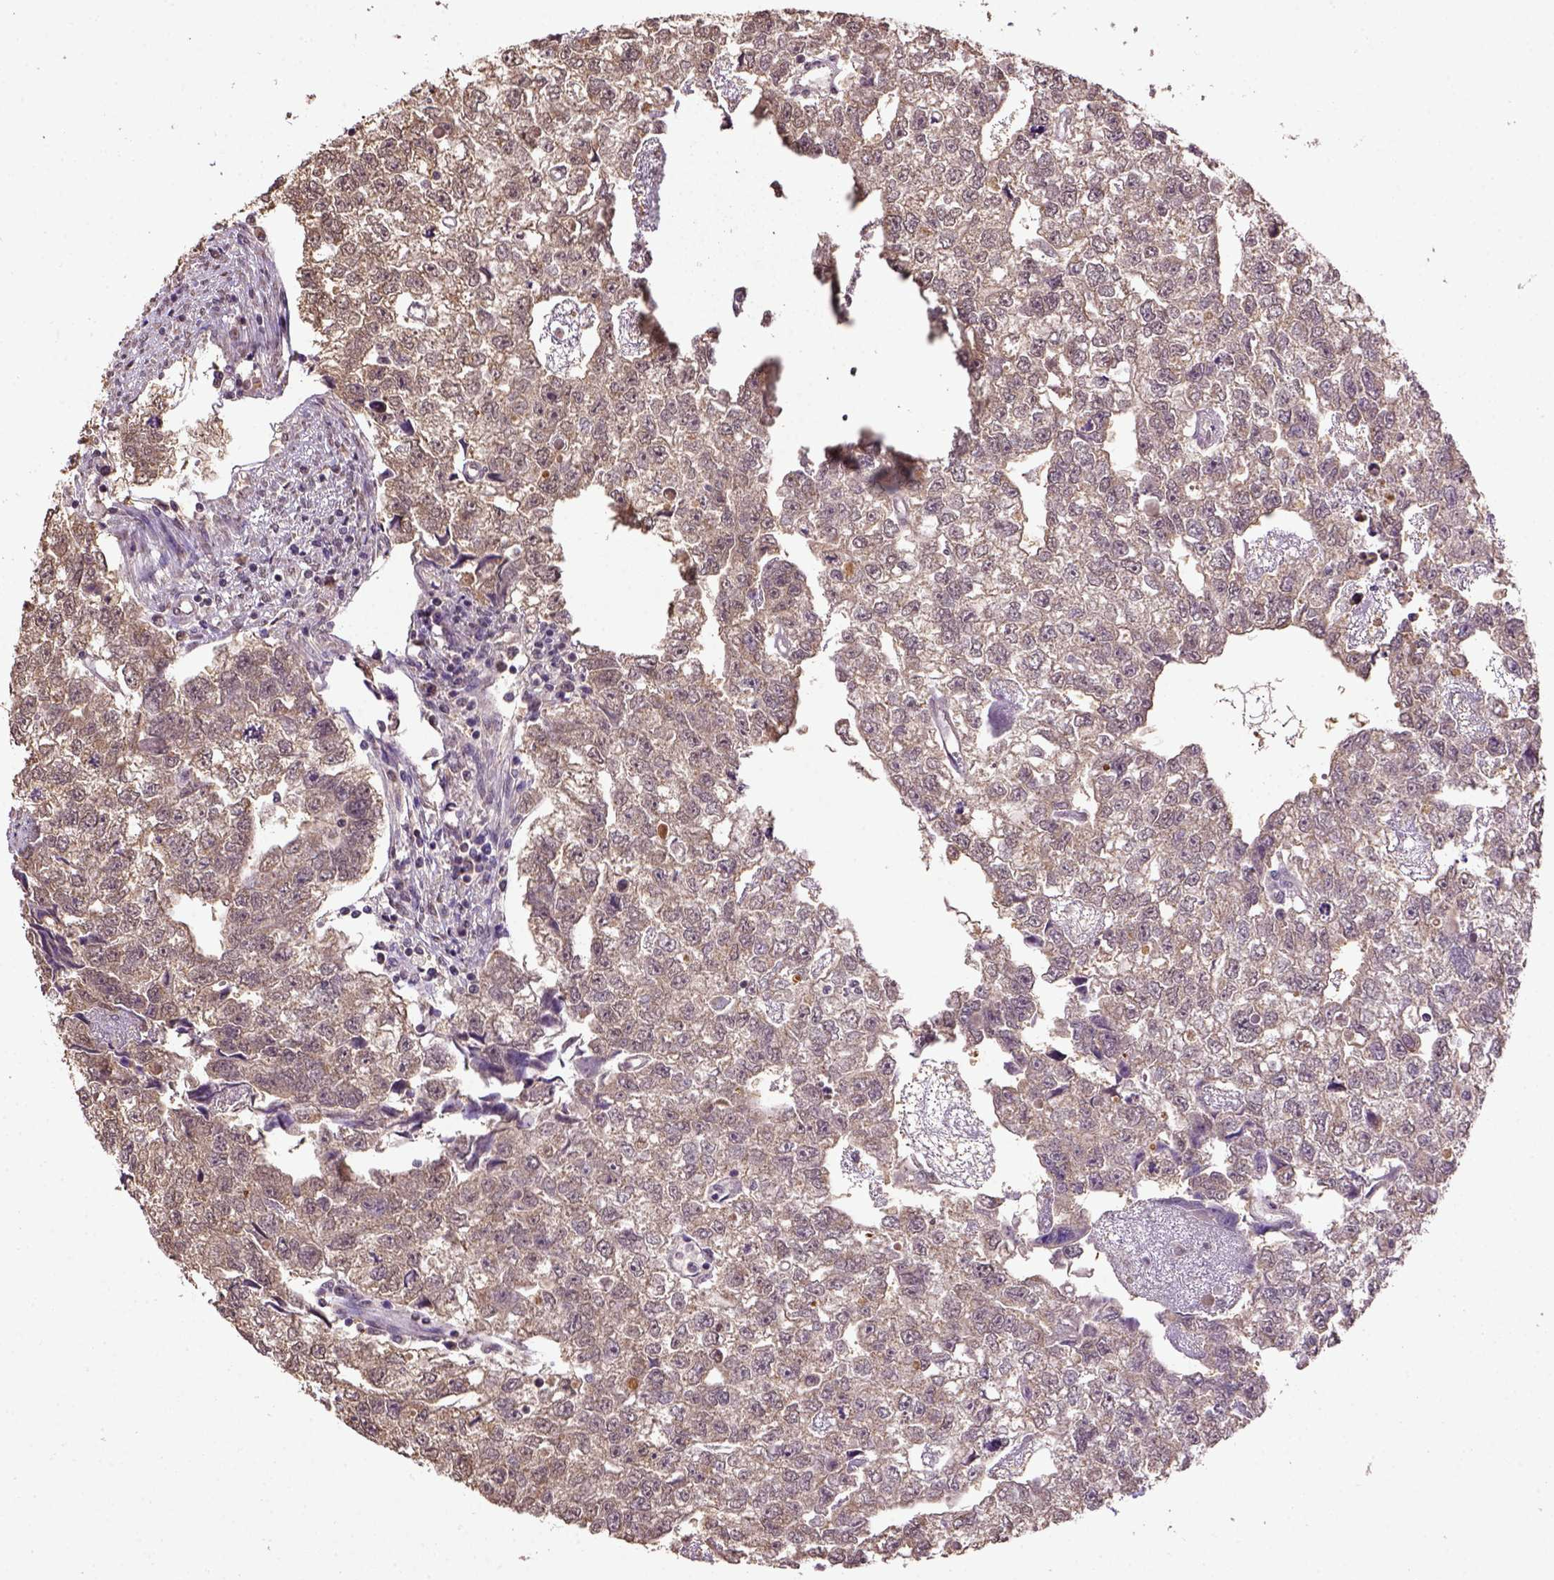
{"staining": {"intensity": "weak", "quantity": ">75%", "location": "cytoplasmic/membranous"}, "tissue": "testis cancer", "cell_type": "Tumor cells", "image_type": "cancer", "snomed": [{"axis": "morphology", "description": "Carcinoma, Embryonal, NOS"}, {"axis": "morphology", "description": "Teratoma, malignant, NOS"}, {"axis": "topography", "description": "Testis"}], "caption": "Immunohistochemistry (IHC) of human testis cancer (malignant teratoma) demonstrates low levels of weak cytoplasmic/membranous staining in approximately >75% of tumor cells.", "gene": "WDR17", "patient": {"sex": "male", "age": 44}}